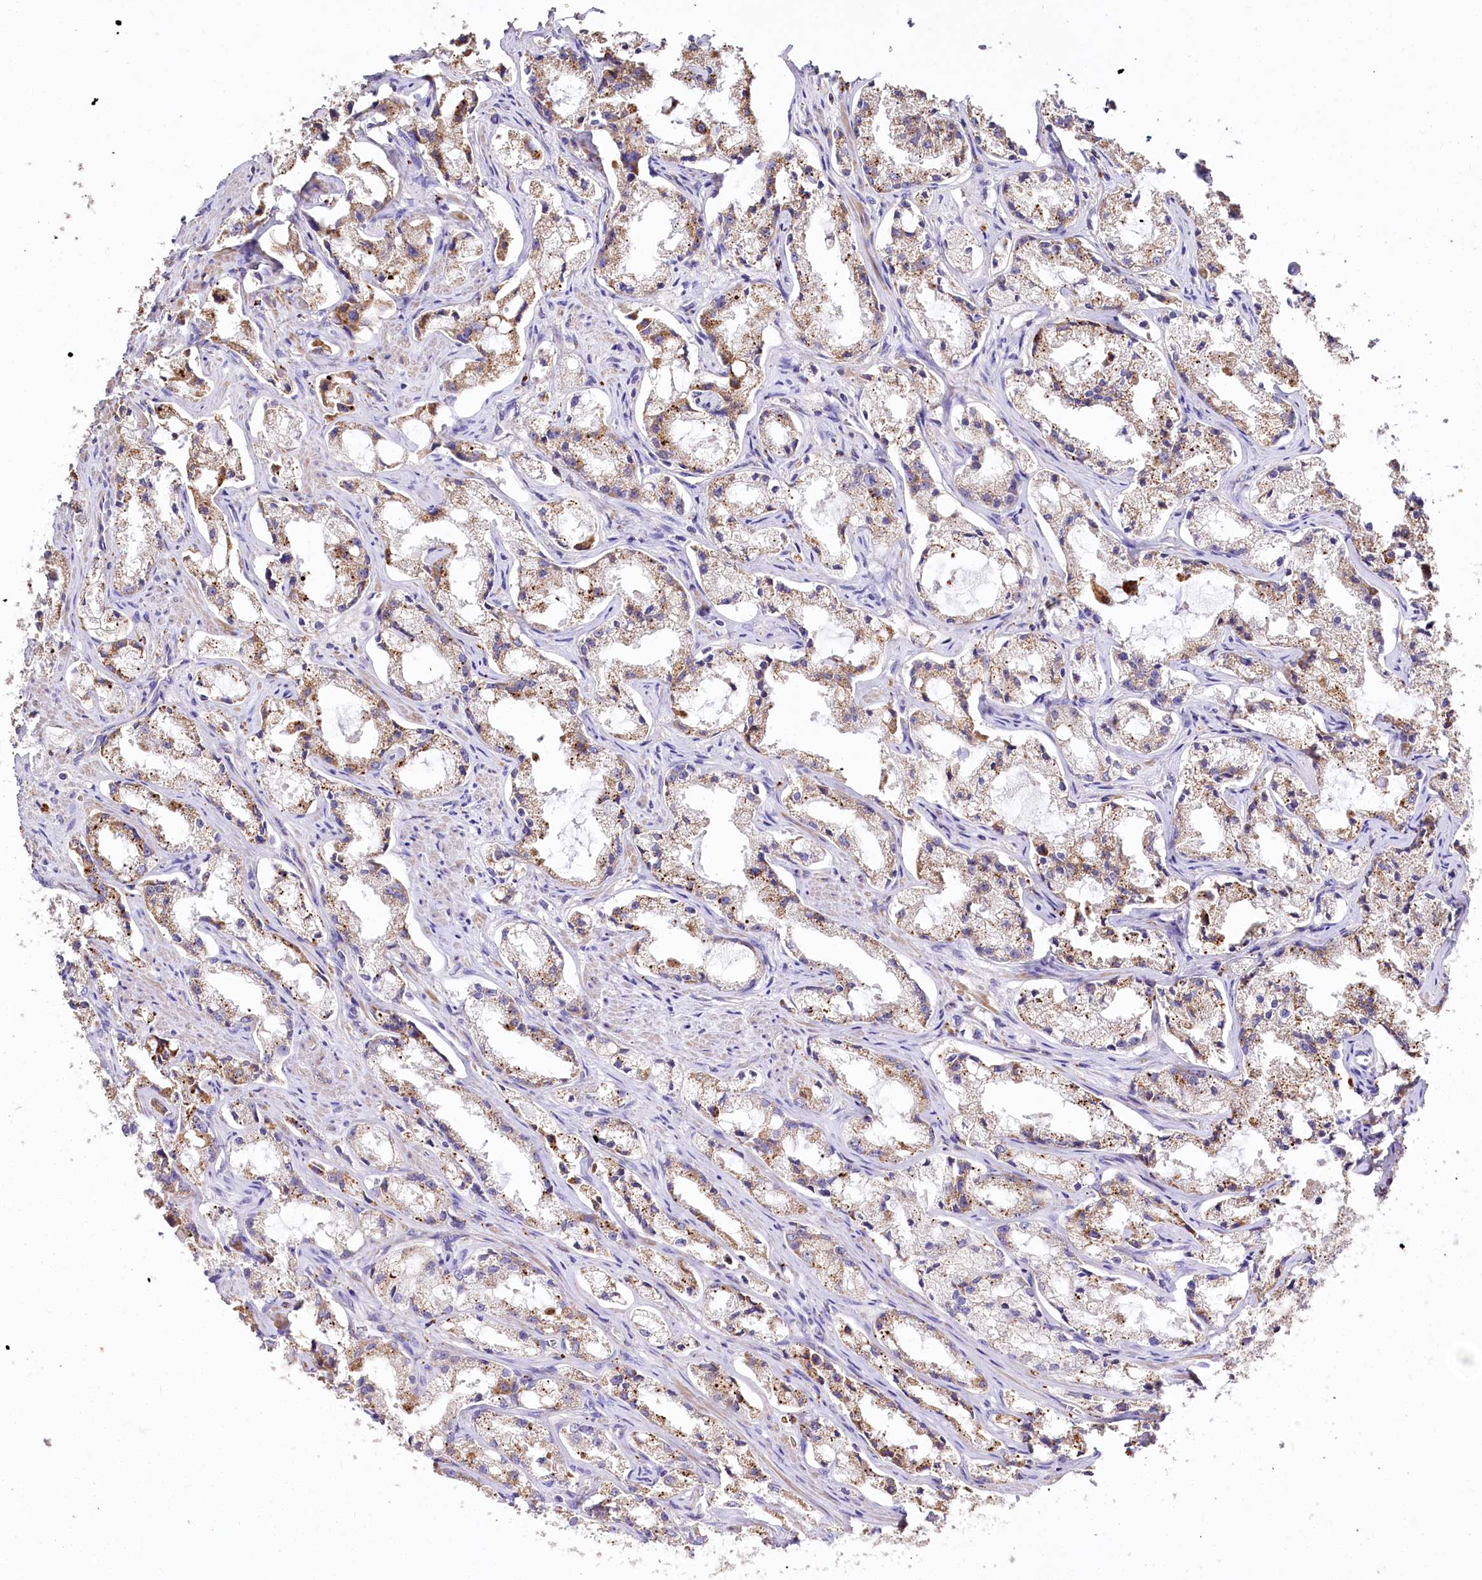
{"staining": {"intensity": "moderate", "quantity": "25%-75%", "location": "cytoplasmic/membranous"}, "tissue": "prostate cancer", "cell_type": "Tumor cells", "image_type": "cancer", "snomed": [{"axis": "morphology", "description": "Adenocarcinoma, High grade"}, {"axis": "topography", "description": "Prostate"}], "caption": "Brown immunohistochemical staining in prostate high-grade adenocarcinoma shows moderate cytoplasmic/membranous staining in approximately 25%-75% of tumor cells. (DAB = brown stain, brightfield microscopy at high magnification).", "gene": "PTER", "patient": {"sex": "male", "age": 66}}